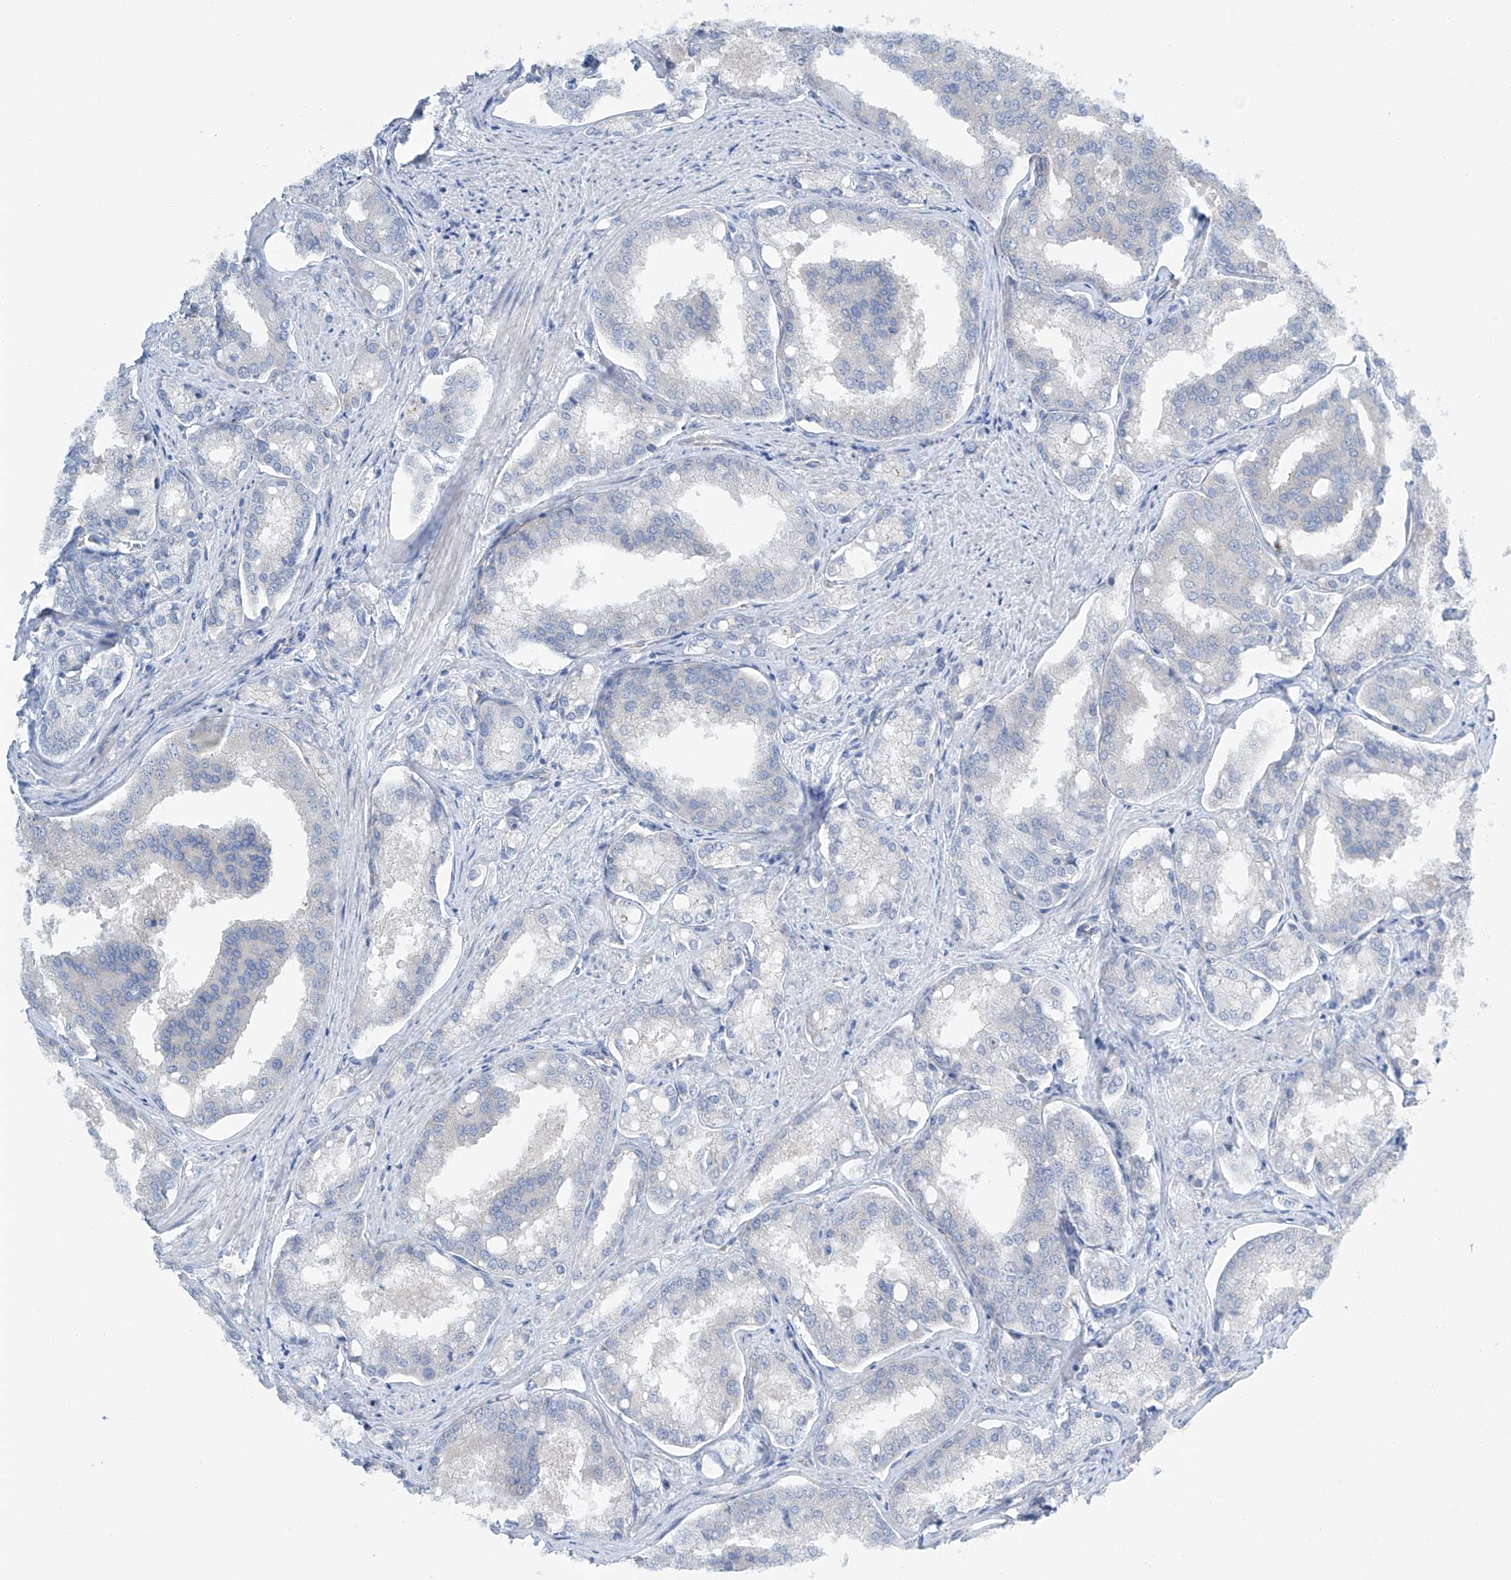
{"staining": {"intensity": "negative", "quantity": "none", "location": "none"}, "tissue": "prostate cancer", "cell_type": "Tumor cells", "image_type": "cancer", "snomed": [{"axis": "morphology", "description": "Adenocarcinoma, High grade"}, {"axis": "topography", "description": "Prostate"}], "caption": "There is no significant expression in tumor cells of prostate cancer.", "gene": "MAGI1", "patient": {"sex": "male", "age": 50}}